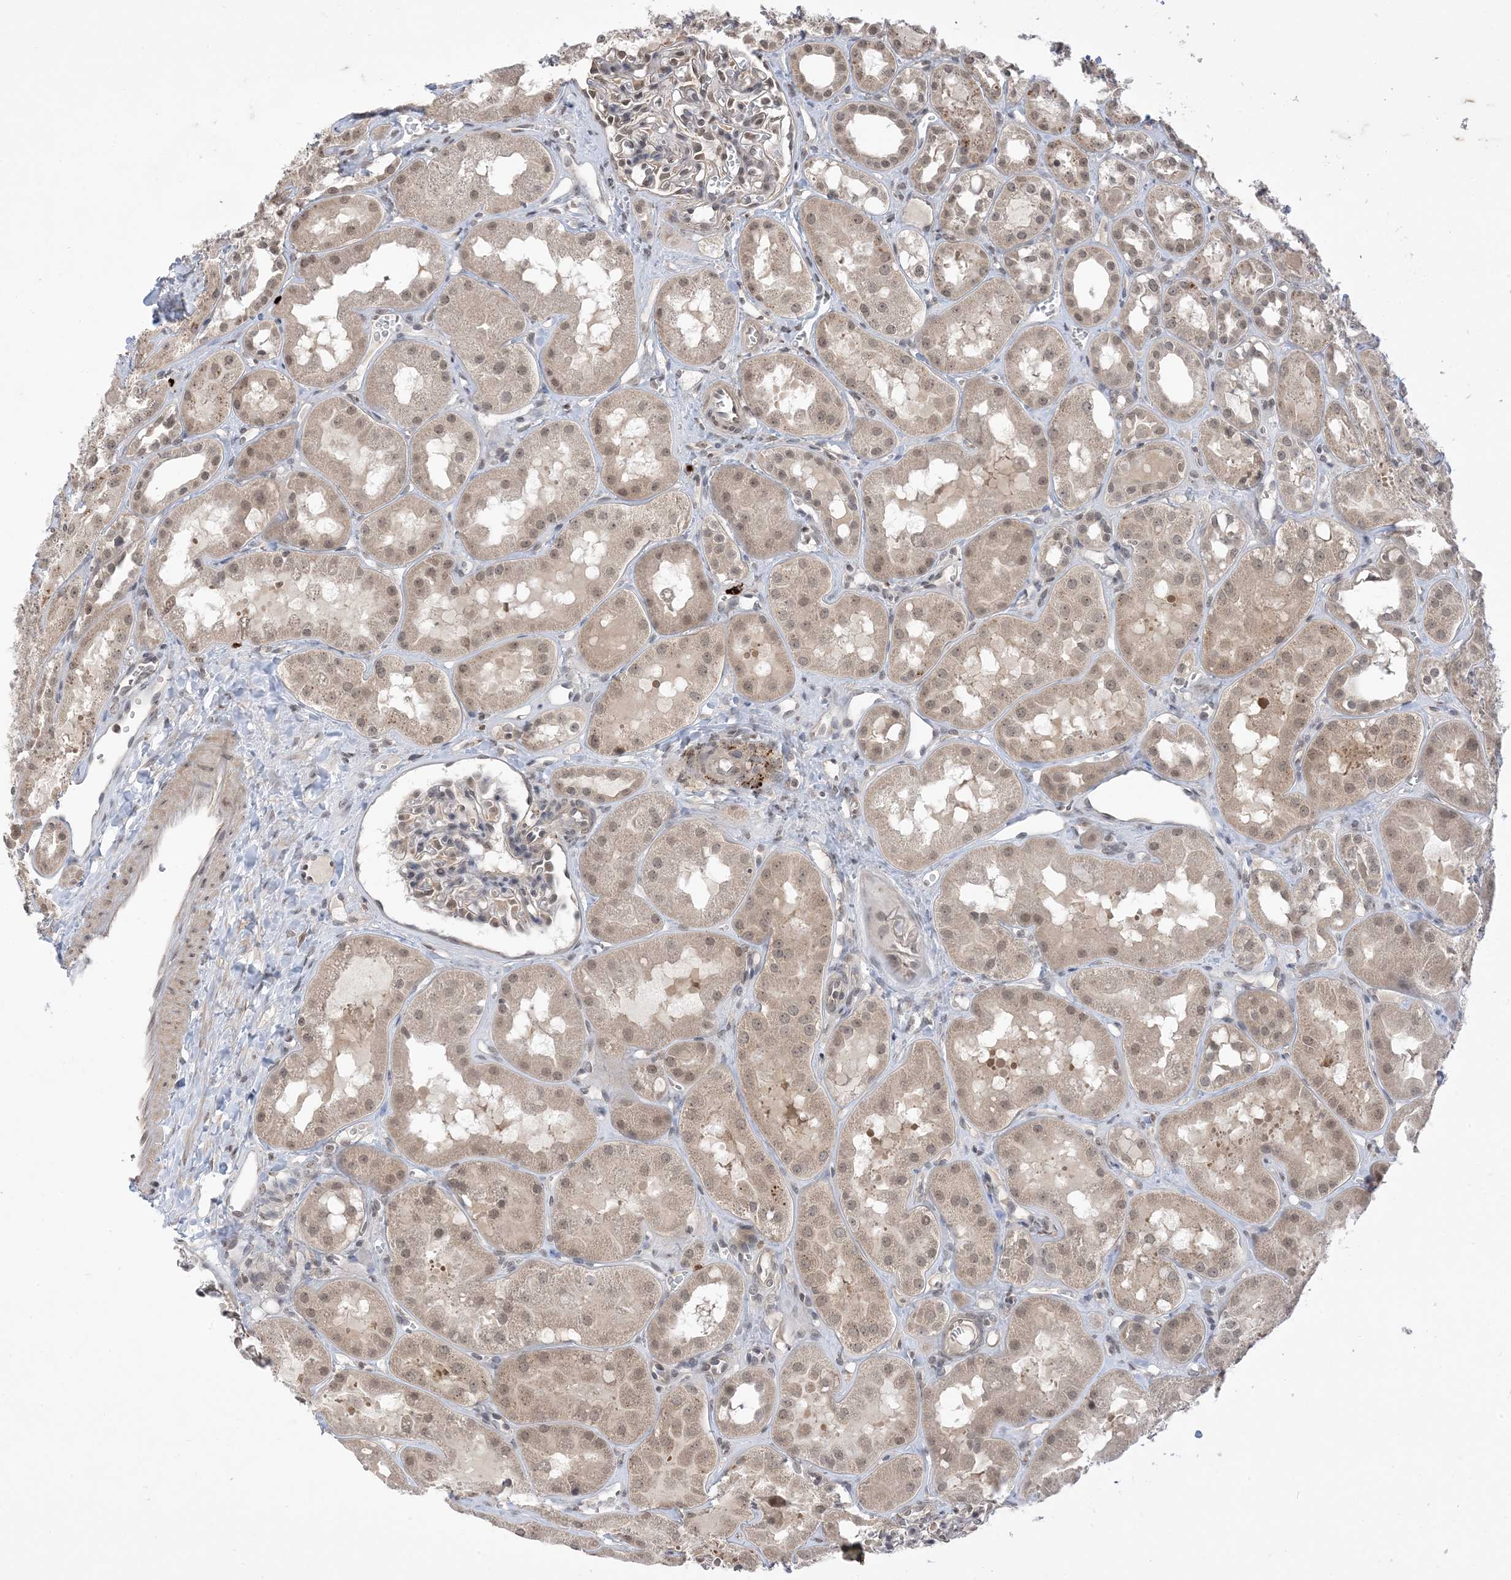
{"staining": {"intensity": "negative", "quantity": "none", "location": "none"}, "tissue": "kidney", "cell_type": "Cells in glomeruli", "image_type": "normal", "snomed": [{"axis": "morphology", "description": "Normal tissue, NOS"}, {"axis": "topography", "description": "Kidney"}], "caption": "High power microscopy histopathology image of an immunohistochemistry (IHC) image of benign kidney, revealing no significant staining in cells in glomeruli.", "gene": "RANBP9", "patient": {"sex": "male", "age": 16}}